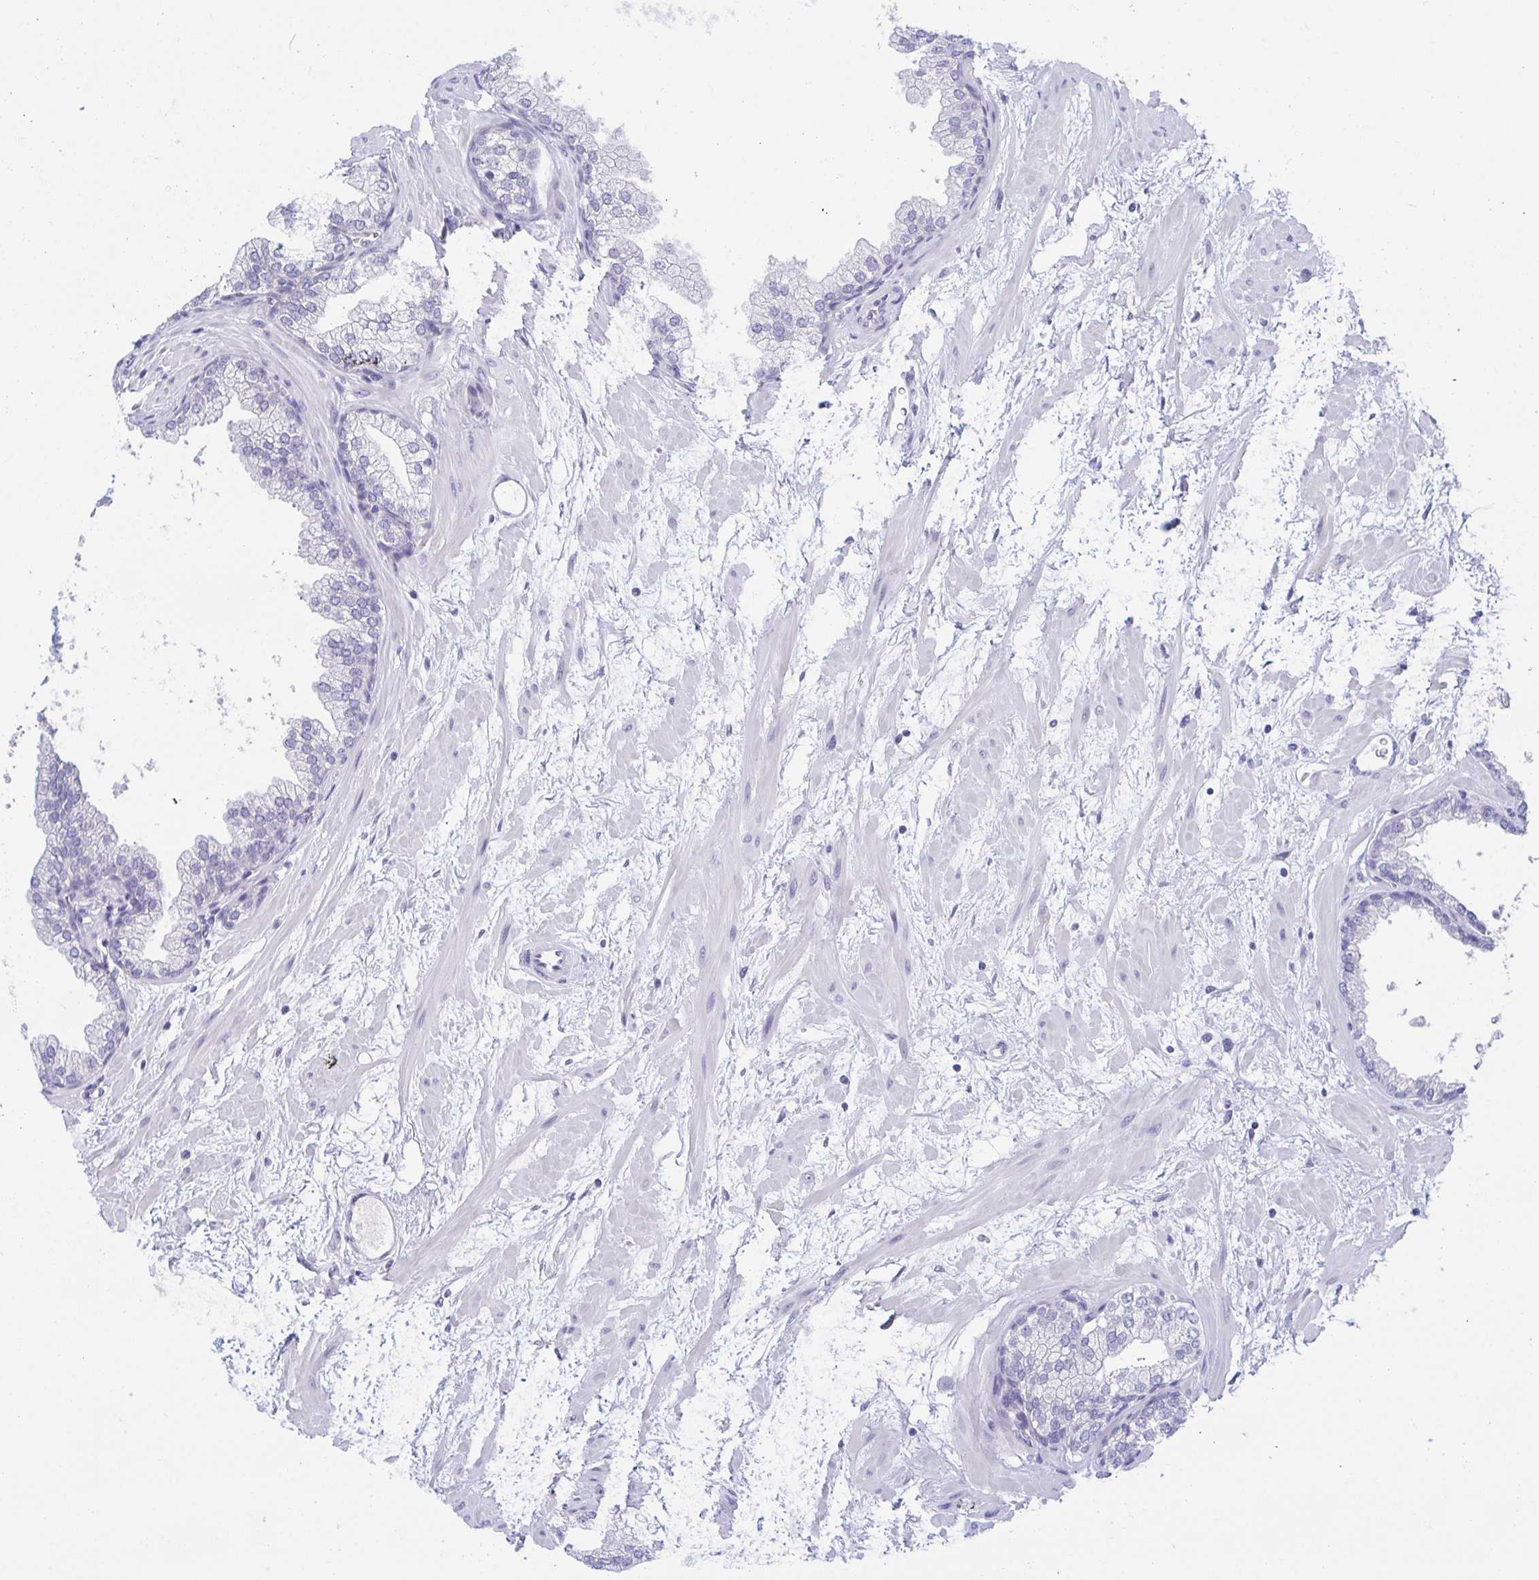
{"staining": {"intensity": "negative", "quantity": "none", "location": "none"}, "tissue": "prostate", "cell_type": "Glandular cells", "image_type": "normal", "snomed": [{"axis": "morphology", "description": "Normal tissue, NOS"}, {"axis": "topography", "description": "Prostate"}], "caption": "A high-resolution photomicrograph shows immunohistochemistry staining of unremarkable prostate, which displays no significant staining in glandular cells.", "gene": "TREH", "patient": {"sex": "male", "age": 37}}